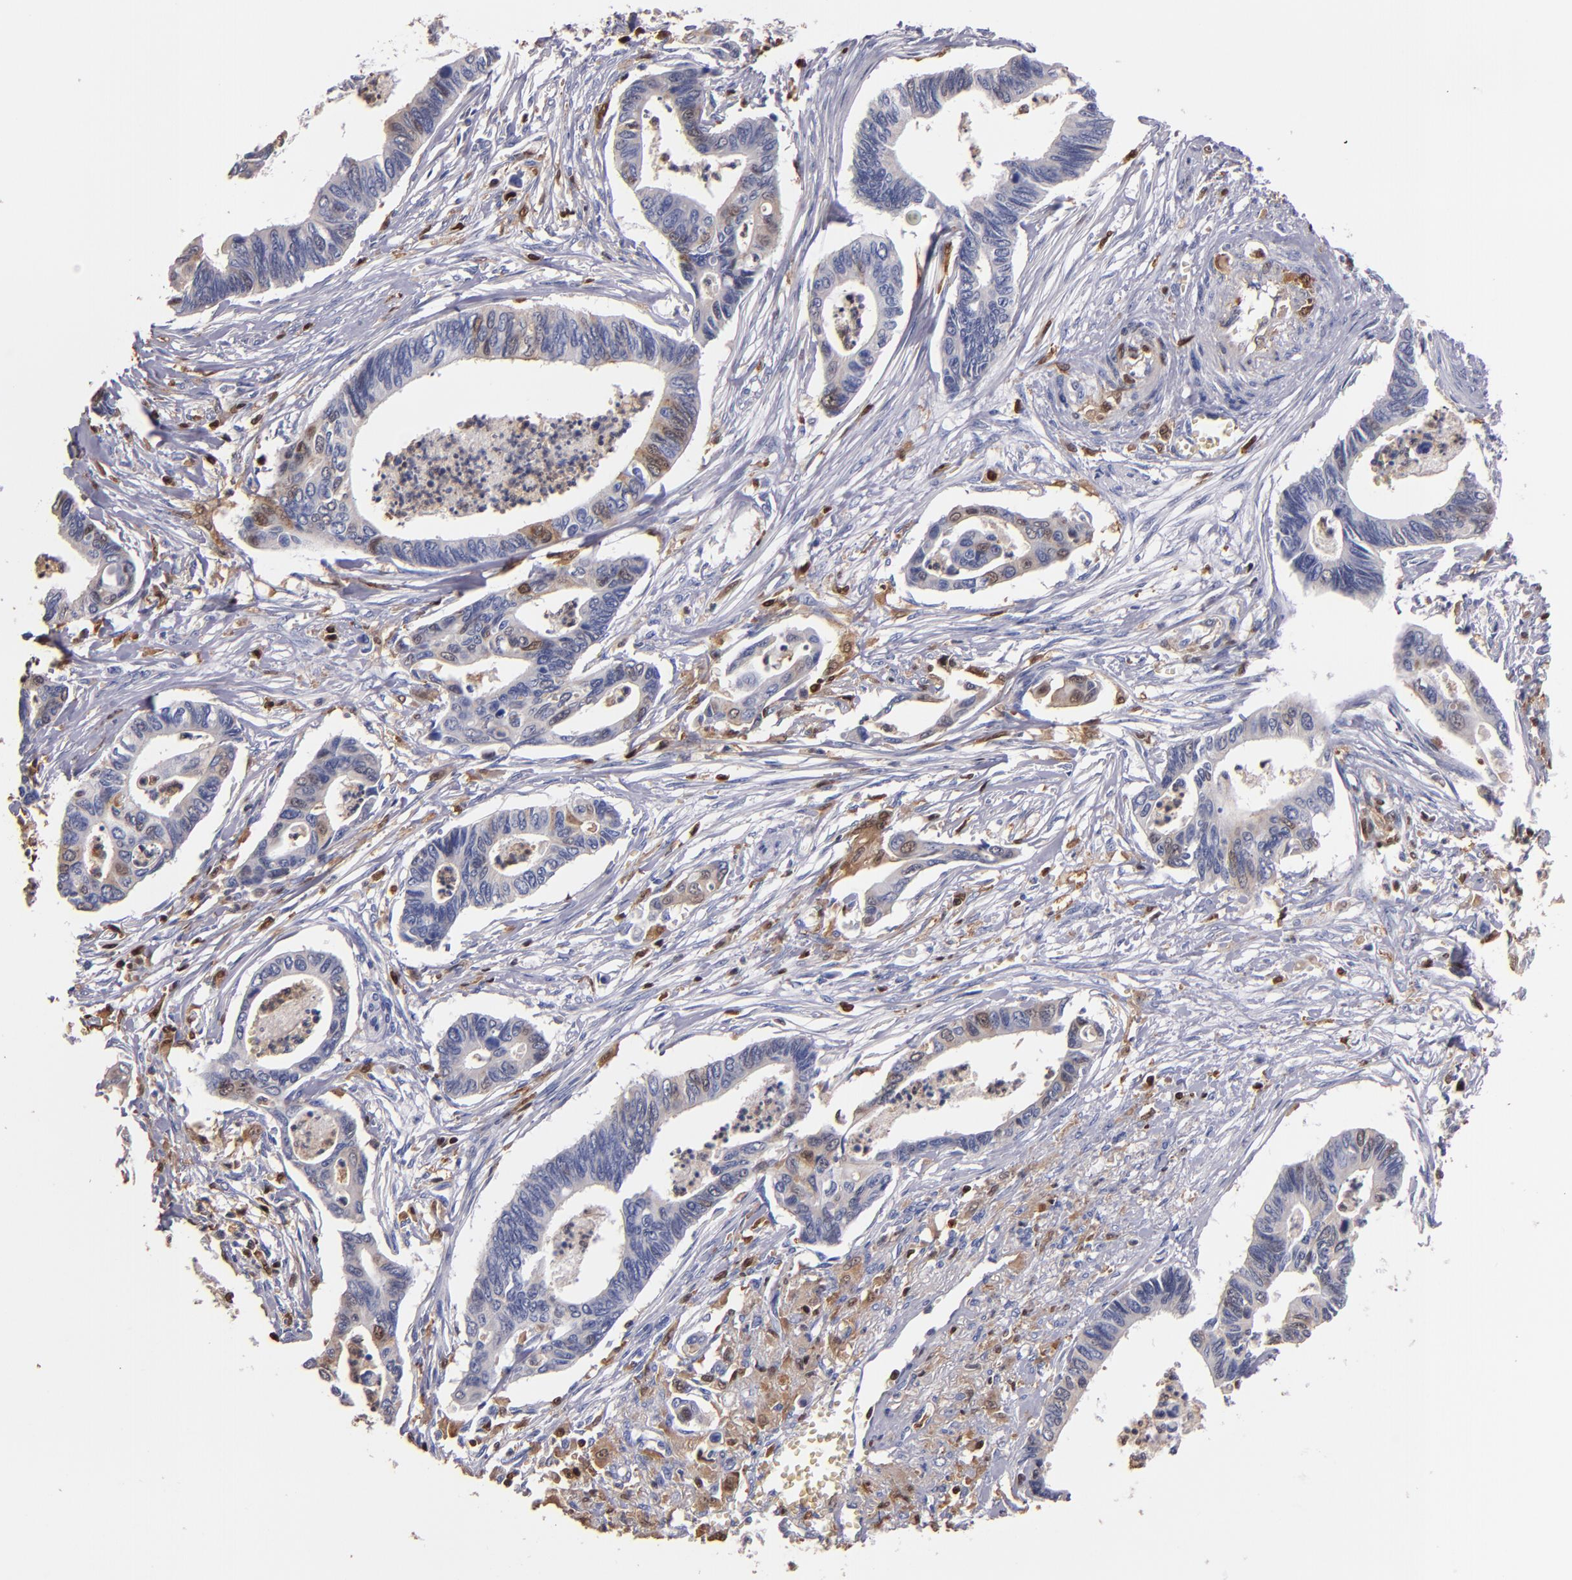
{"staining": {"intensity": "weak", "quantity": "<25%", "location": "cytoplasmic/membranous,nuclear"}, "tissue": "pancreatic cancer", "cell_type": "Tumor cells", "image_type": "cancer", "snomed": [{"axis": "morphology", "description": "Adenocarcinoma, NOS"}, {"axis": "topography", "description": "Pancreas"}], "caption": "The IHC photomicrograph has no significant expression in tumor cells of pancreatic adenocarcinoma tissue.", "gene": "S100A4", "patient": {"sex": "female", "age": 70}}